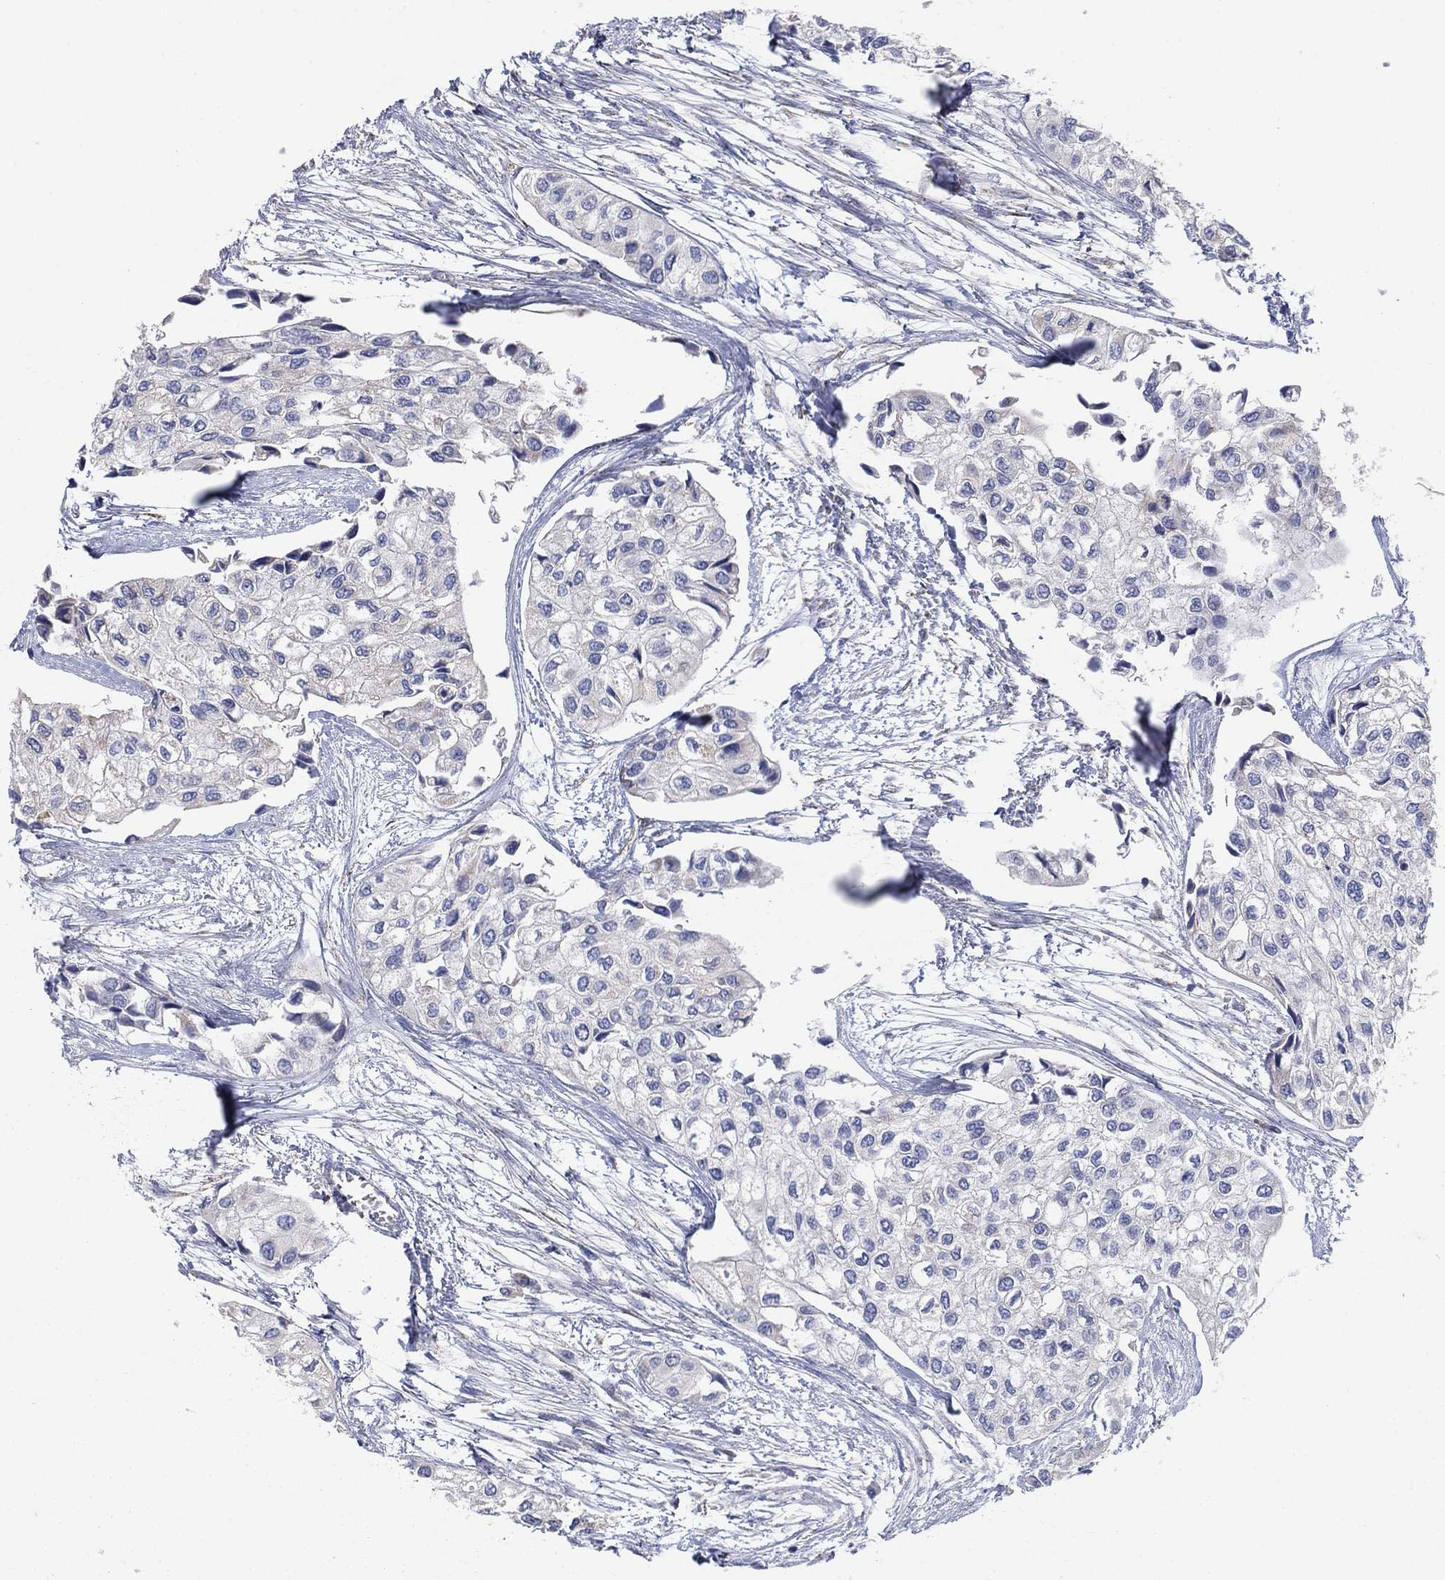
{"staining": {"intensity": "negative", "quantity": "none", "location": "none"}, "tissue": "urothelial cancer", "cell_type": "Tumor cells", "image_type": "cancer", "snomed": [{"axis": "morphology", "description": "Urothelial carcinoma, High grade"}, {"axis": "topography", "description": "Urinary bladder"}], "caption": "High magnification brightfield microscopy of urothelial cancer stained with DAB (3,3'-diaminobenzidine) (brown) and counterstained with hematoxylin (blue): tumor cells show no significant staining. (Brightfield microscopy of DAB (3,3'-diaminobenzidine) IHC at high magnification).", "gene": "PNPLA2", "patient": {"sex": "male", "age": 73}}